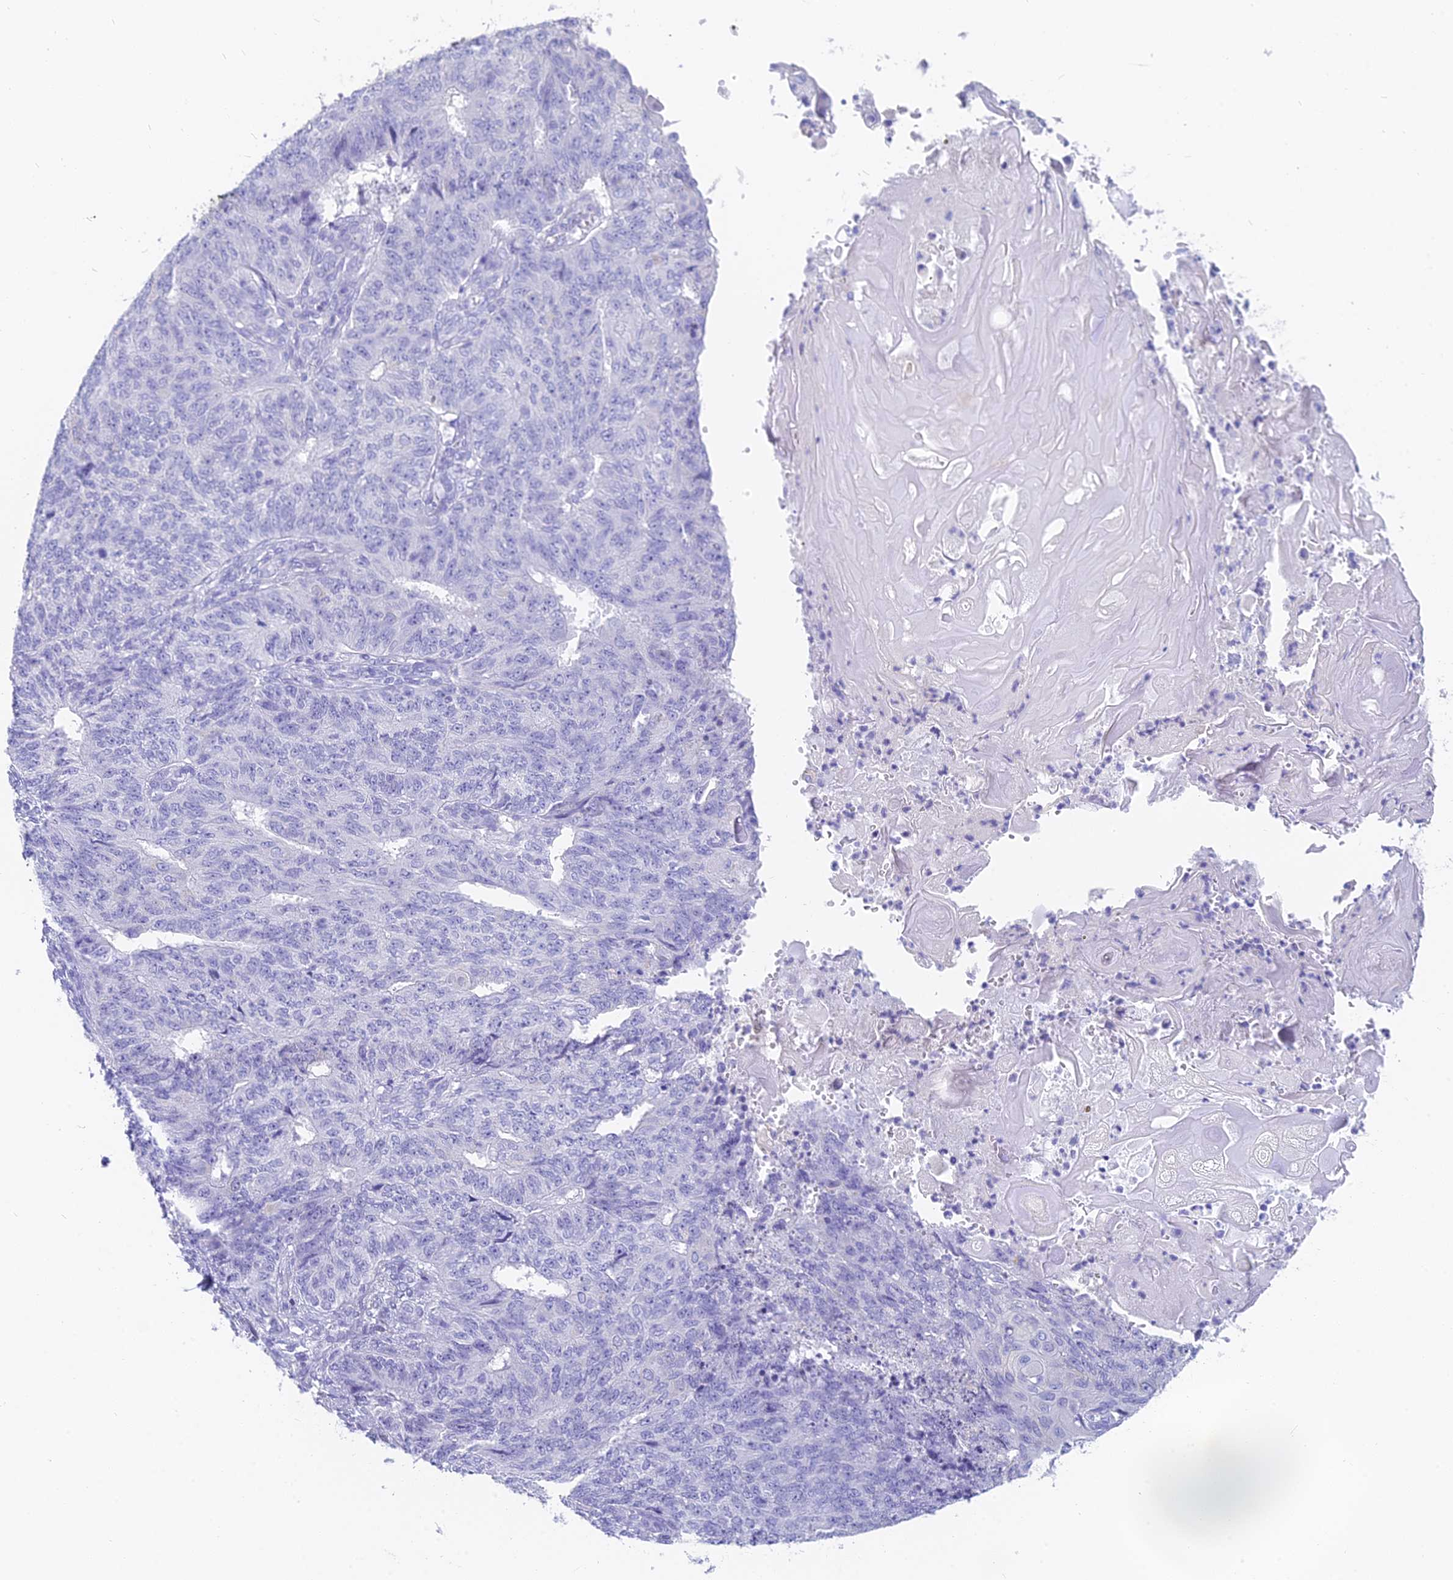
{"staining": {"intensity": "negative", "quantity": "none", "location": "none"}, "tissue": "endometrial cancer", "cell_type": "Tumor cells", "image_type": "cancer", "snomed": [{"axis": "morphology", "description": "Adenocarcinoma, NOS"}, {"axis": "topography", "description": "Endometrium"}], "caption": "A micrograph of endometrial cancer stained for a protein demonstrates no brown staining in tumor cells.", "gene": "SLC36A2", "patient": {"sex": "female", "age": 32}}